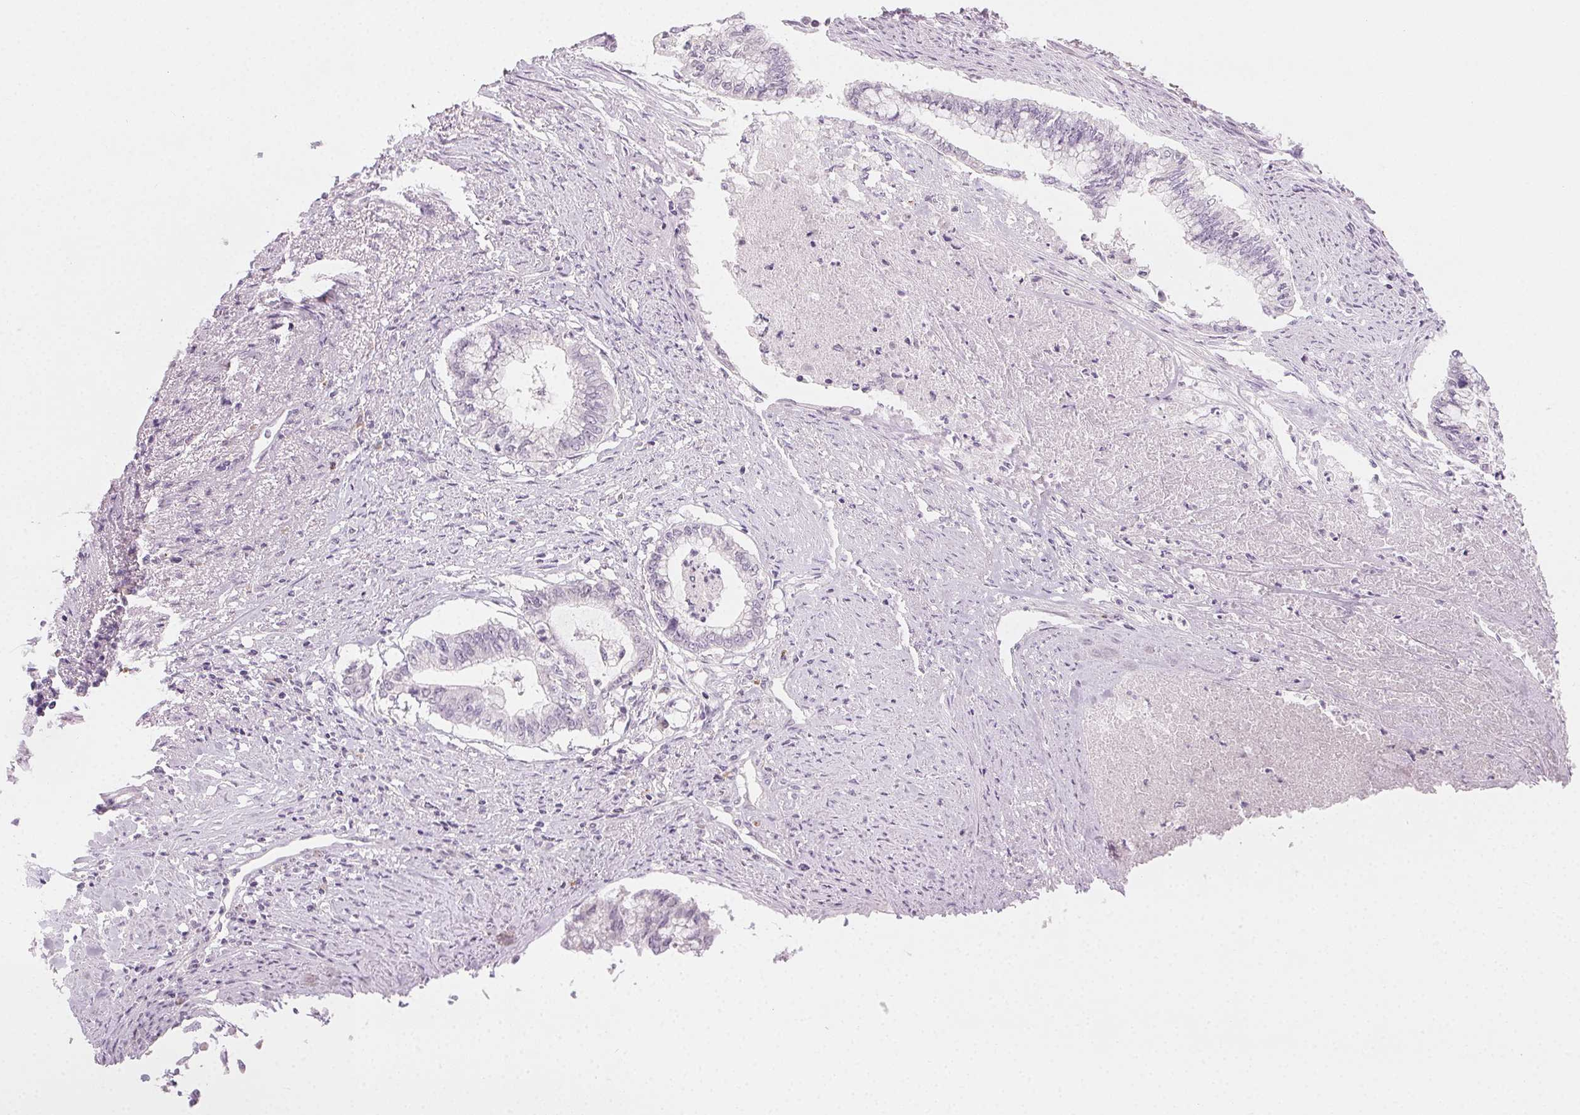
{"staining": {"intensity": "negative", "quantity": "none", "location": "none"}, "tissue": "endometrial cancer", "cell_type": "Tumor cells", "image_type": "cancer", "snomed": [{"axis": "morphology", "description": "Adenocarcinoma, NOS"}, {"axis": "topography", "description": "Endometrium"}], "caption": "Immunohistochemistry (IHC) micrograph of endometrial cancer (adenocarcinoma) stained for a protein (brown), which displays no expression in tumor cells. Brightfield microscopy of immunohistochemistry (IHC) stained with DAB (brown) and hematoxylin (blue), captured at high magnification.", "gene": "HSF5", "patient": {"sex": "female", "age": 79}}